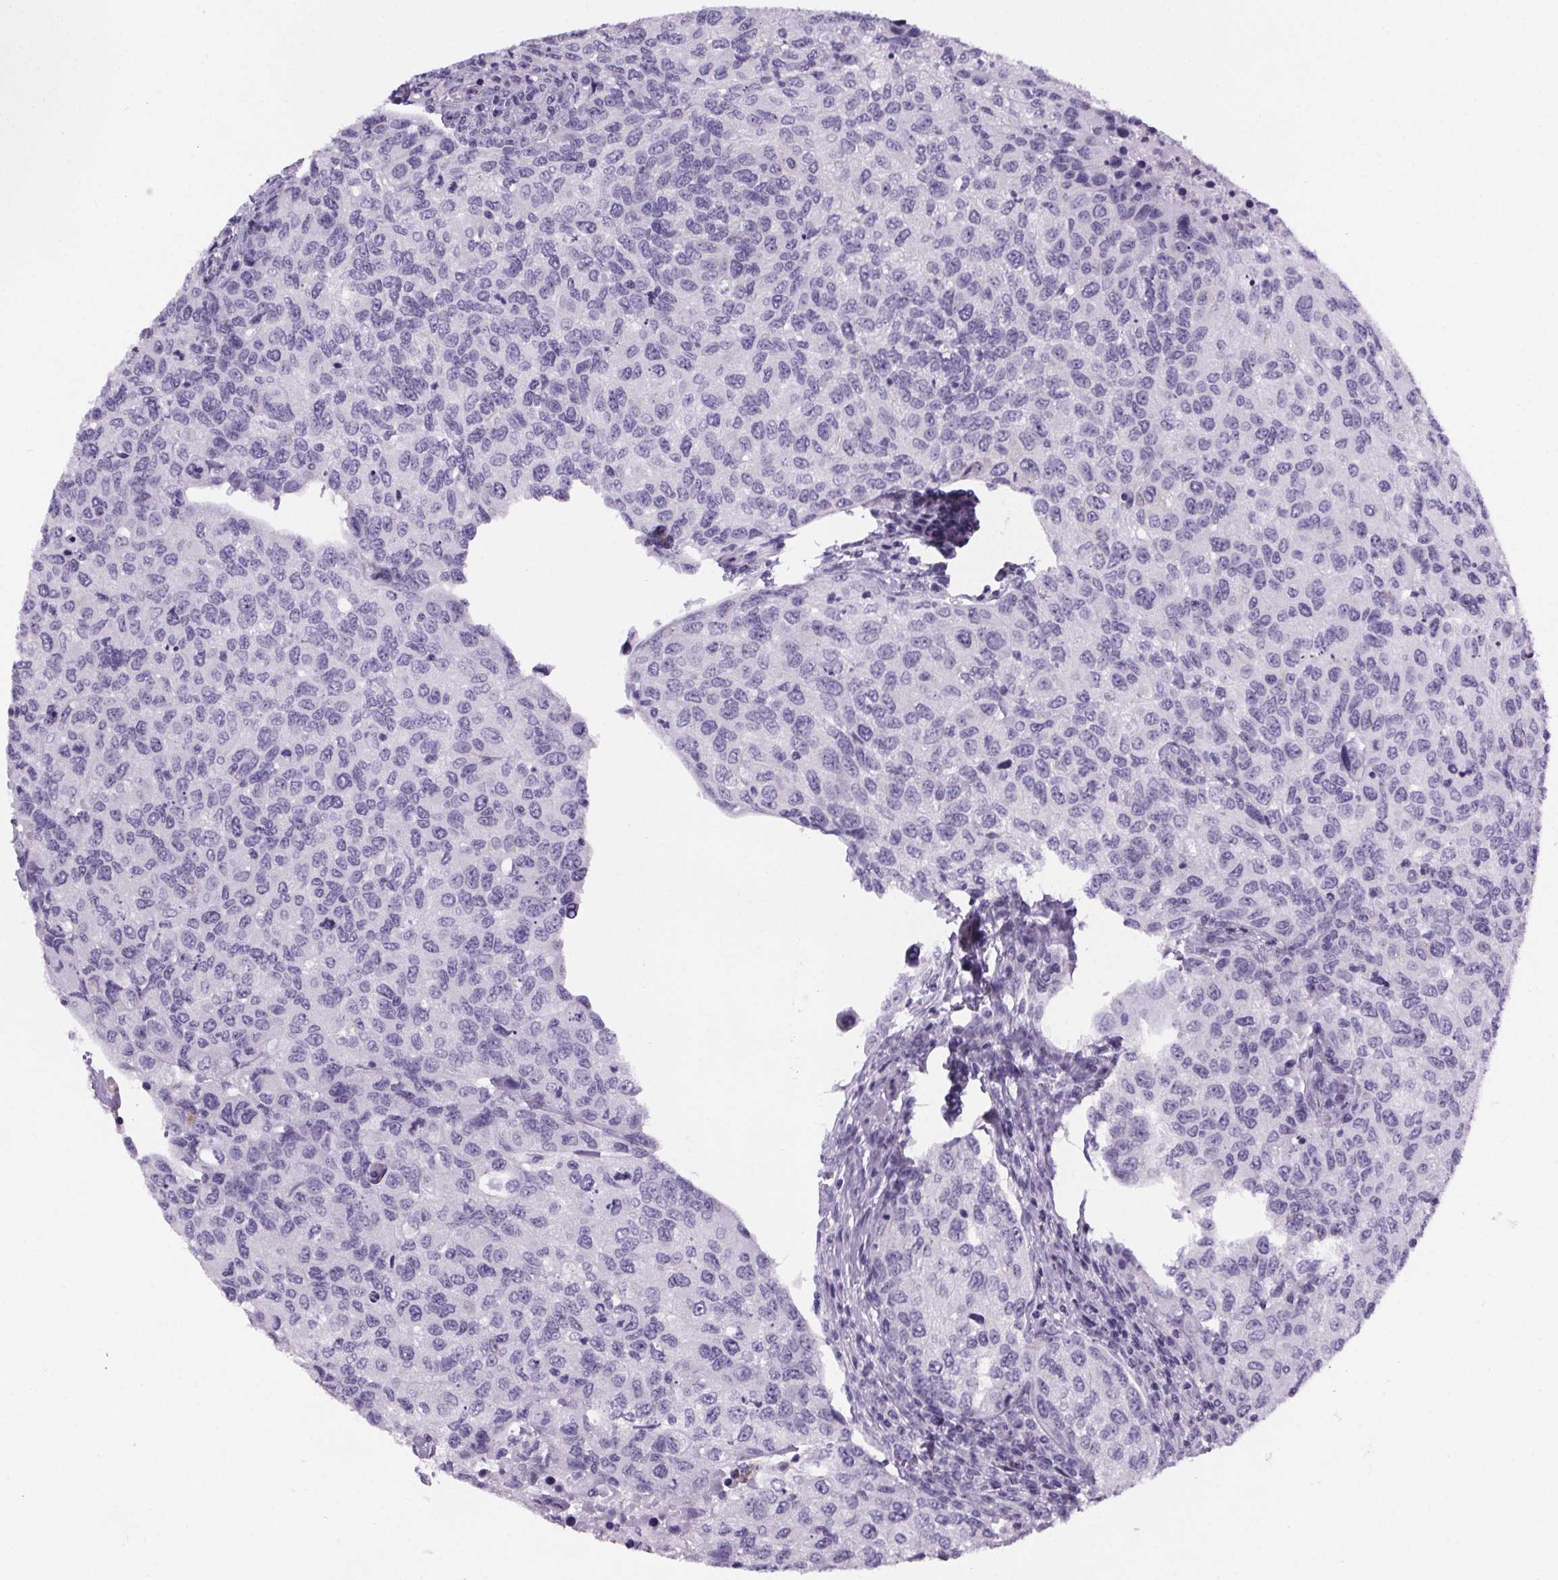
{"staining": {"intensity": "negative", "quantity": "none", "location": "none"}, "tissue": "urothelial cancer", "cell_type": "Tumor cells", "image_type": "cancer", "snomed": [{"axis": "morphology", "description": "Urothelial carcinoma, High grade"}, {"axis": "topography", "description": "Urinary bladder"}], "caption": "Tumor cells show no significant protein staining in urothelial cancer.", "gene": "CUBN", "patient": {"sex": "female", "age": 78}}